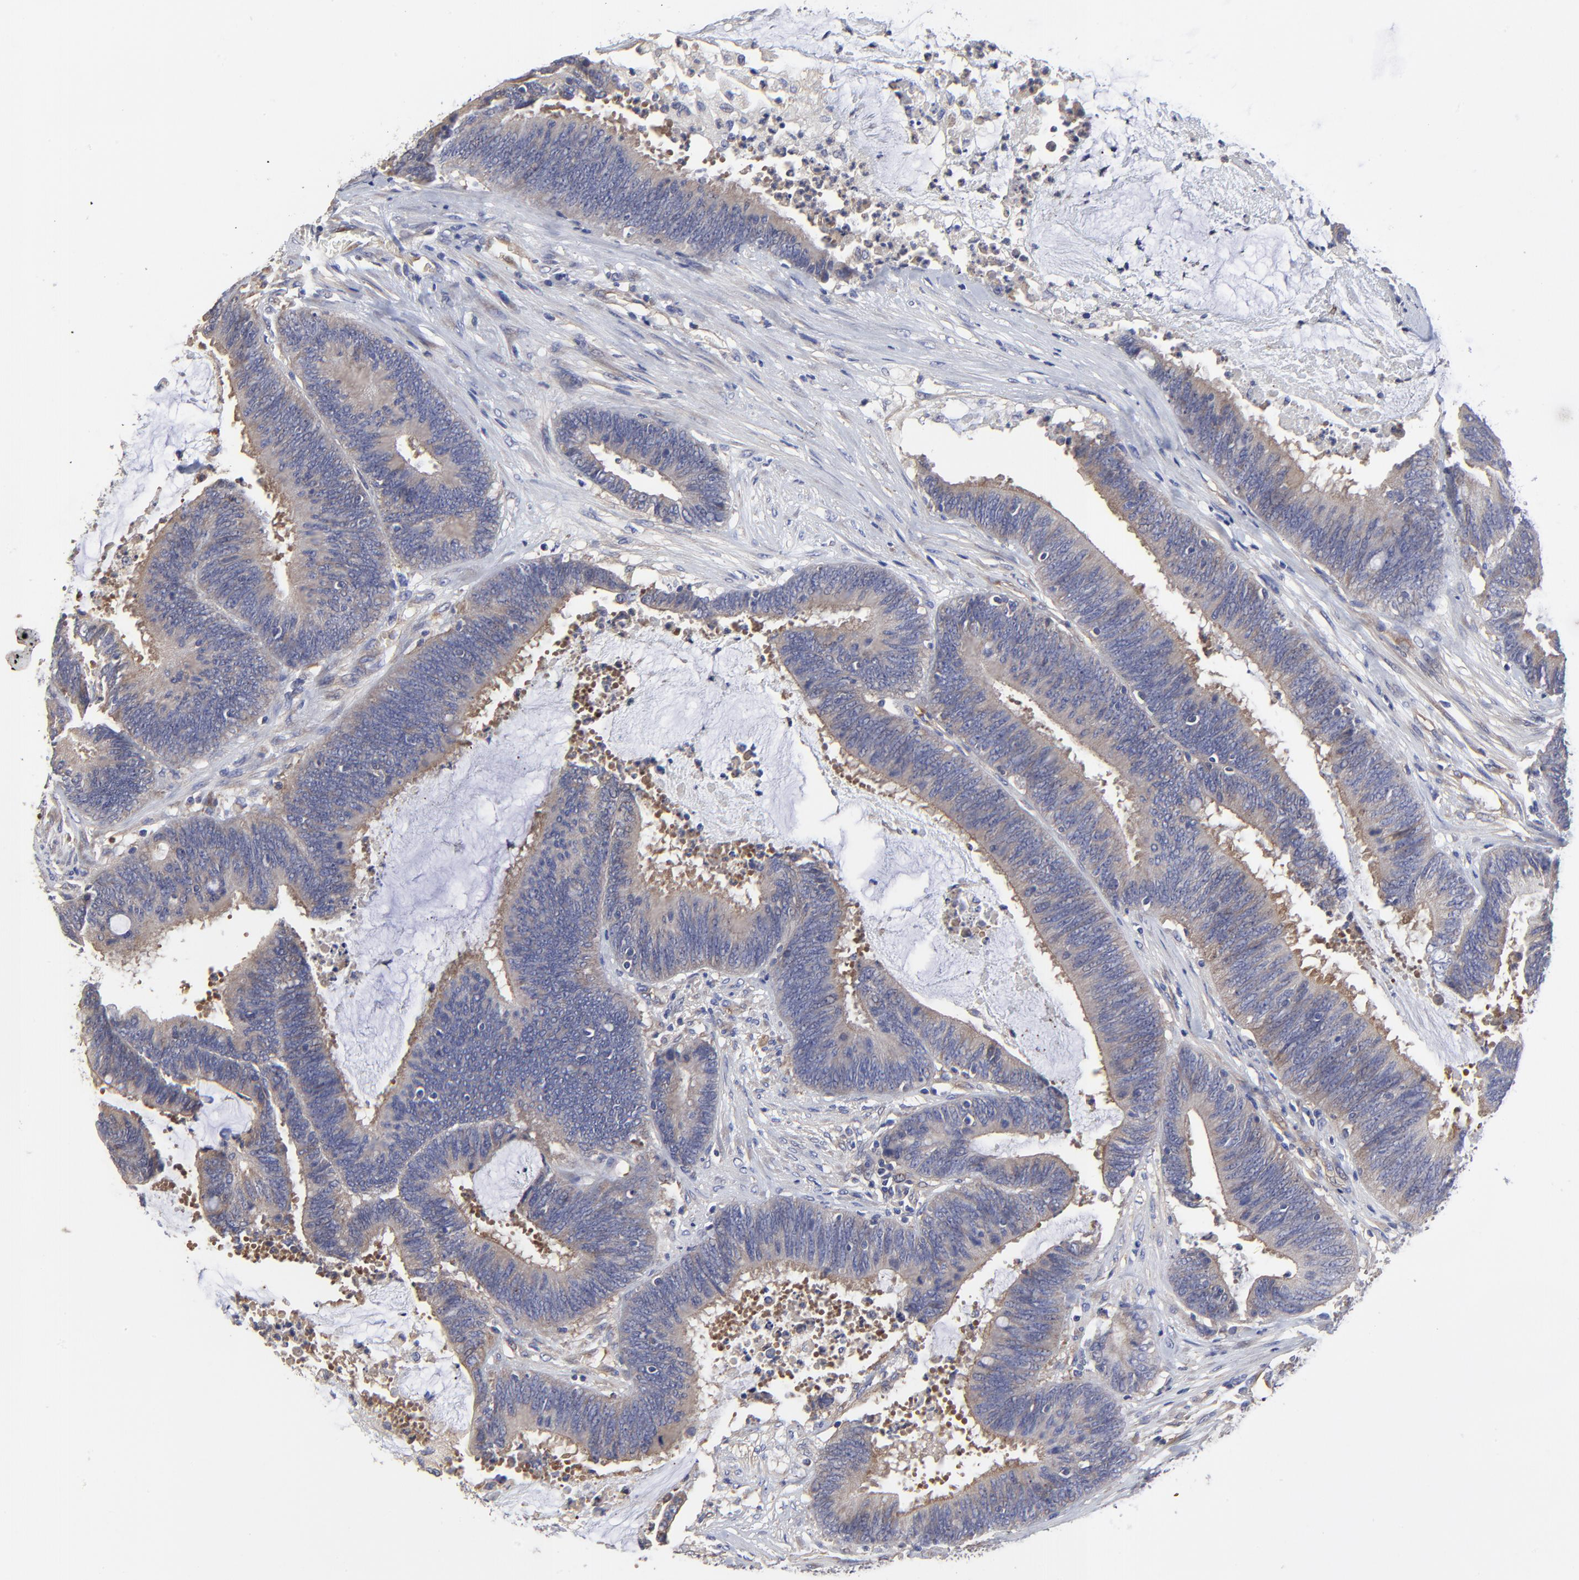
{"staining": {"intensity": "moderate", "quantity": "25%-75%", "location": "cytoplasmic/membranous"}, "tissue": "colorectal cancer", "cell_type": "Tumor cells", "image_type": "cancer", "snomed": [{"axis": "morphology", "description": "Adenocarcinoma, NOS"}, {"axis": "topography", "description": "Rectum"}], "caption": "High-power microscopy captured an immunohistochemistry histopathology image of colorectal cancer, revealing moderate cytoplasmic/membranous expression in approximately 25%-75% of tumor cells.", "gene": "SULF2", "patient": {"sex": "female", "age": 66}}